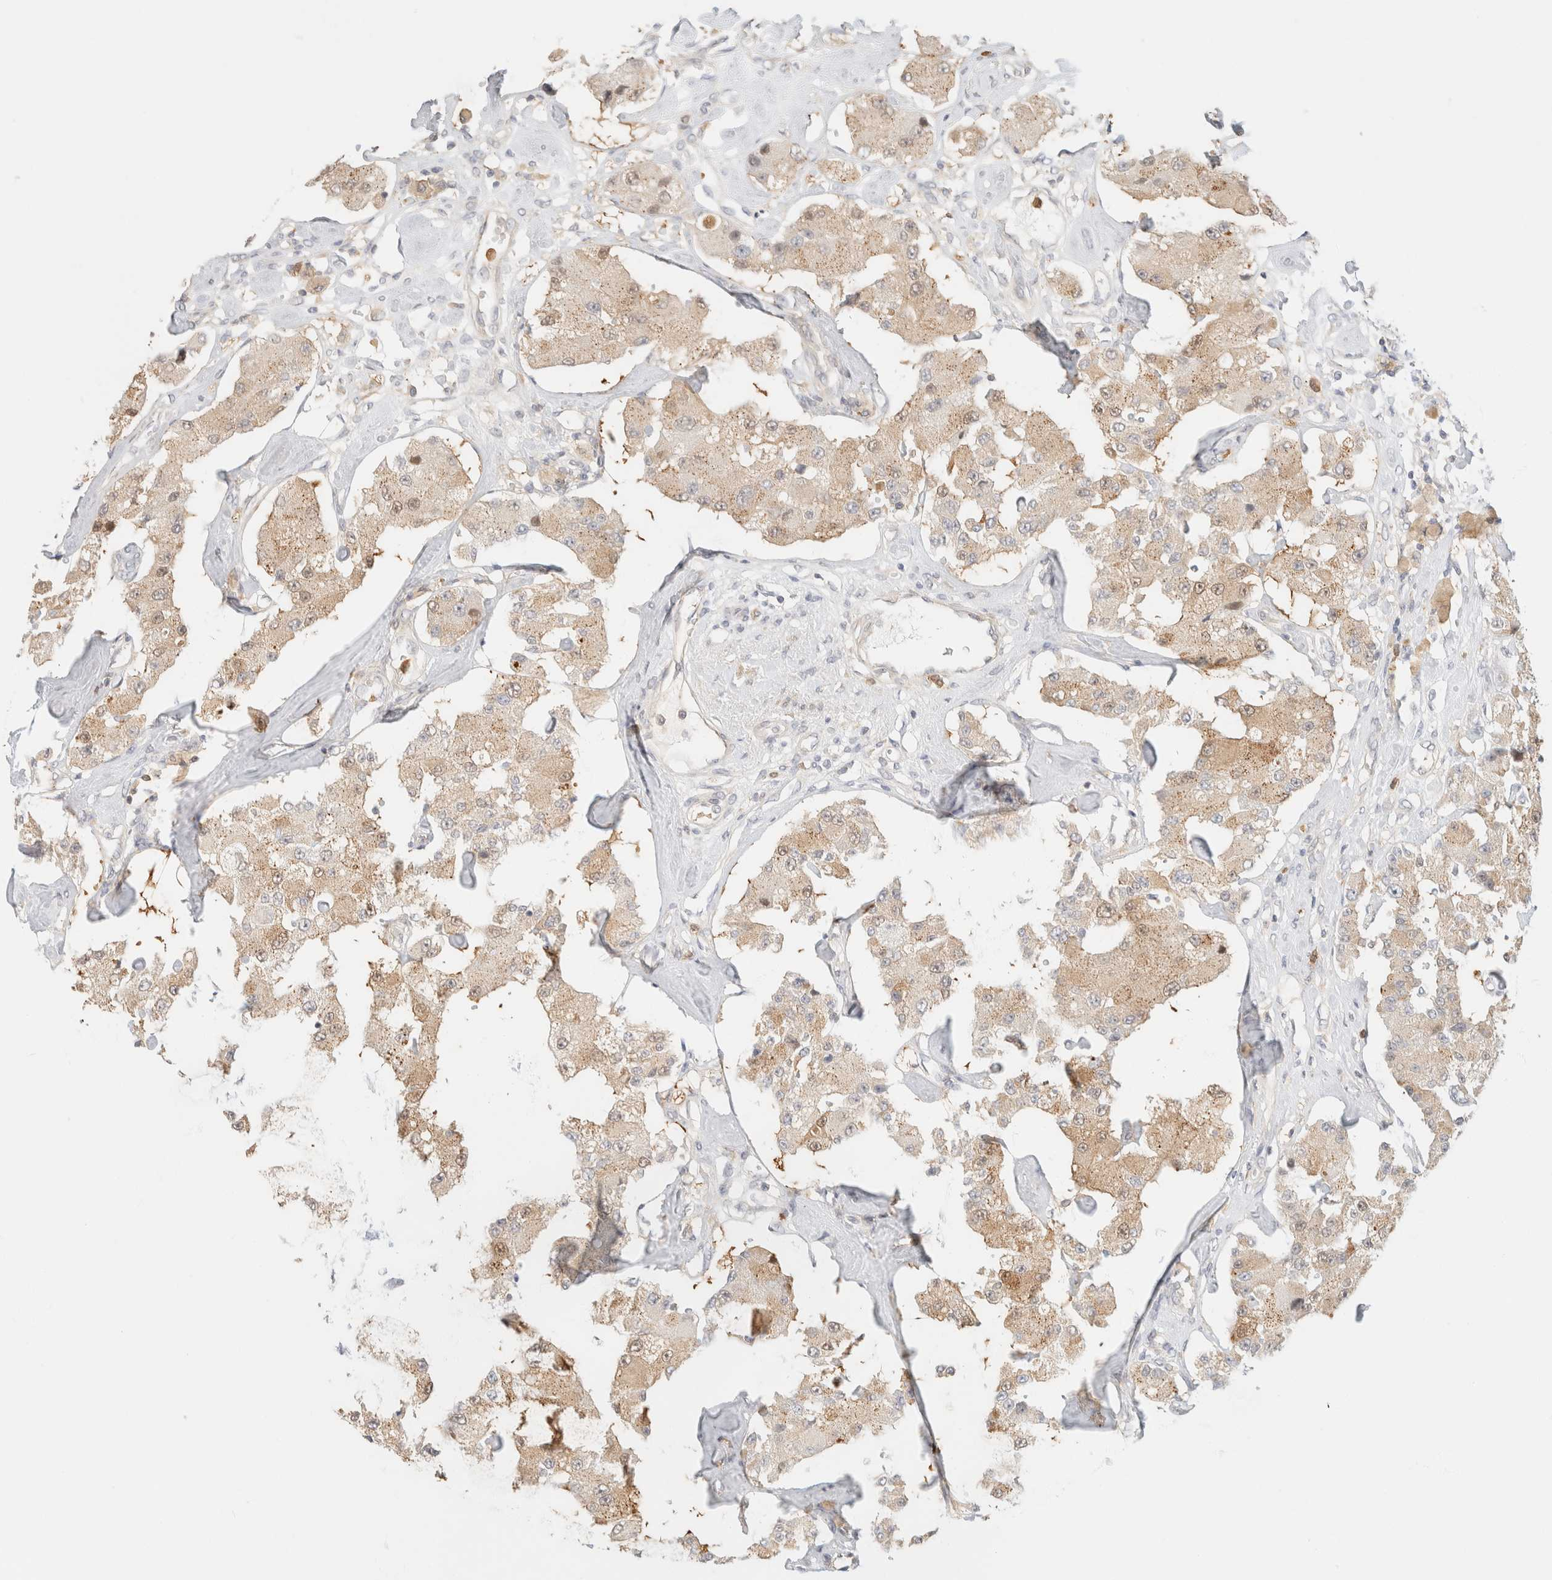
{"staining": {"intensity": "weak", "quantity": ">75%", "location": "cytoplasmic/membranous"}, "tissue": "carcinoid", "cell_type": "Tumor cells", "image_type": "cancer", "snomed": [{"axis": "morphology", "description": "Carcinoid, malignant, NOS"}, {"axis": "topography", "description": "Pancreas"}], "caption": "DAB immunohistochemical staining of human malignant carcinoid displays weak cytoplasmic/membranous protein positivity in approximately >75% of tumor cells.", "gene": "GPI", "patient": {"sex": "male", "age": 41}}